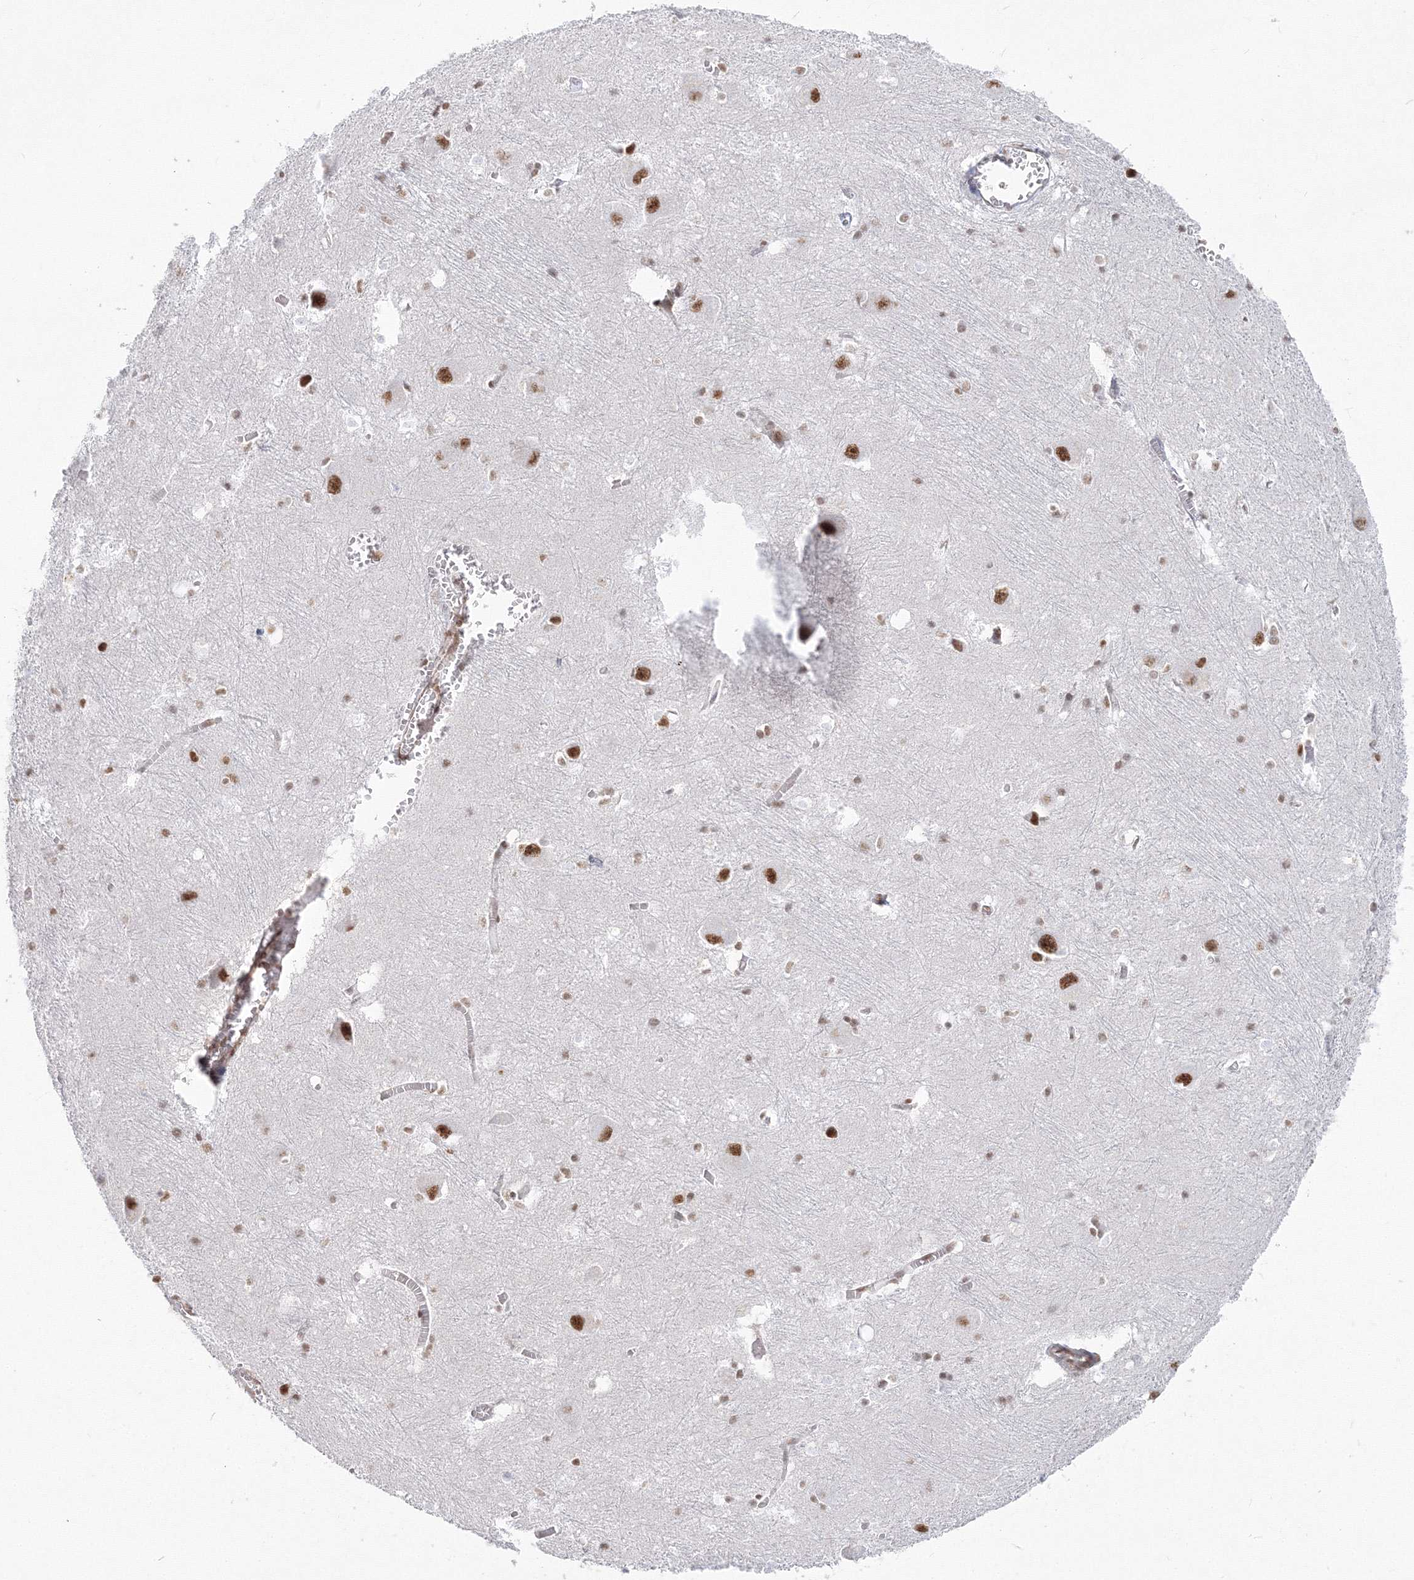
{"staining": {"intensity": "moderate", "quantity": ">75%", "location": "nuclear"}, "tissue": "caudate", "cell_type": "Glial cells", "image_type": "normal", "snomed": [{"axis": "morphology", "description": "Normal tissue, NOS"}, {"axis": "topography", "description": "Lateral ventricle wall"}], "caption": "Benign caudate shows moderate nuclear expression in approximately >75% of glial cells, visualized by immunohistochemistry.", "gene": "ZNF638", "patient": {"sex": "male", "age": 37}}